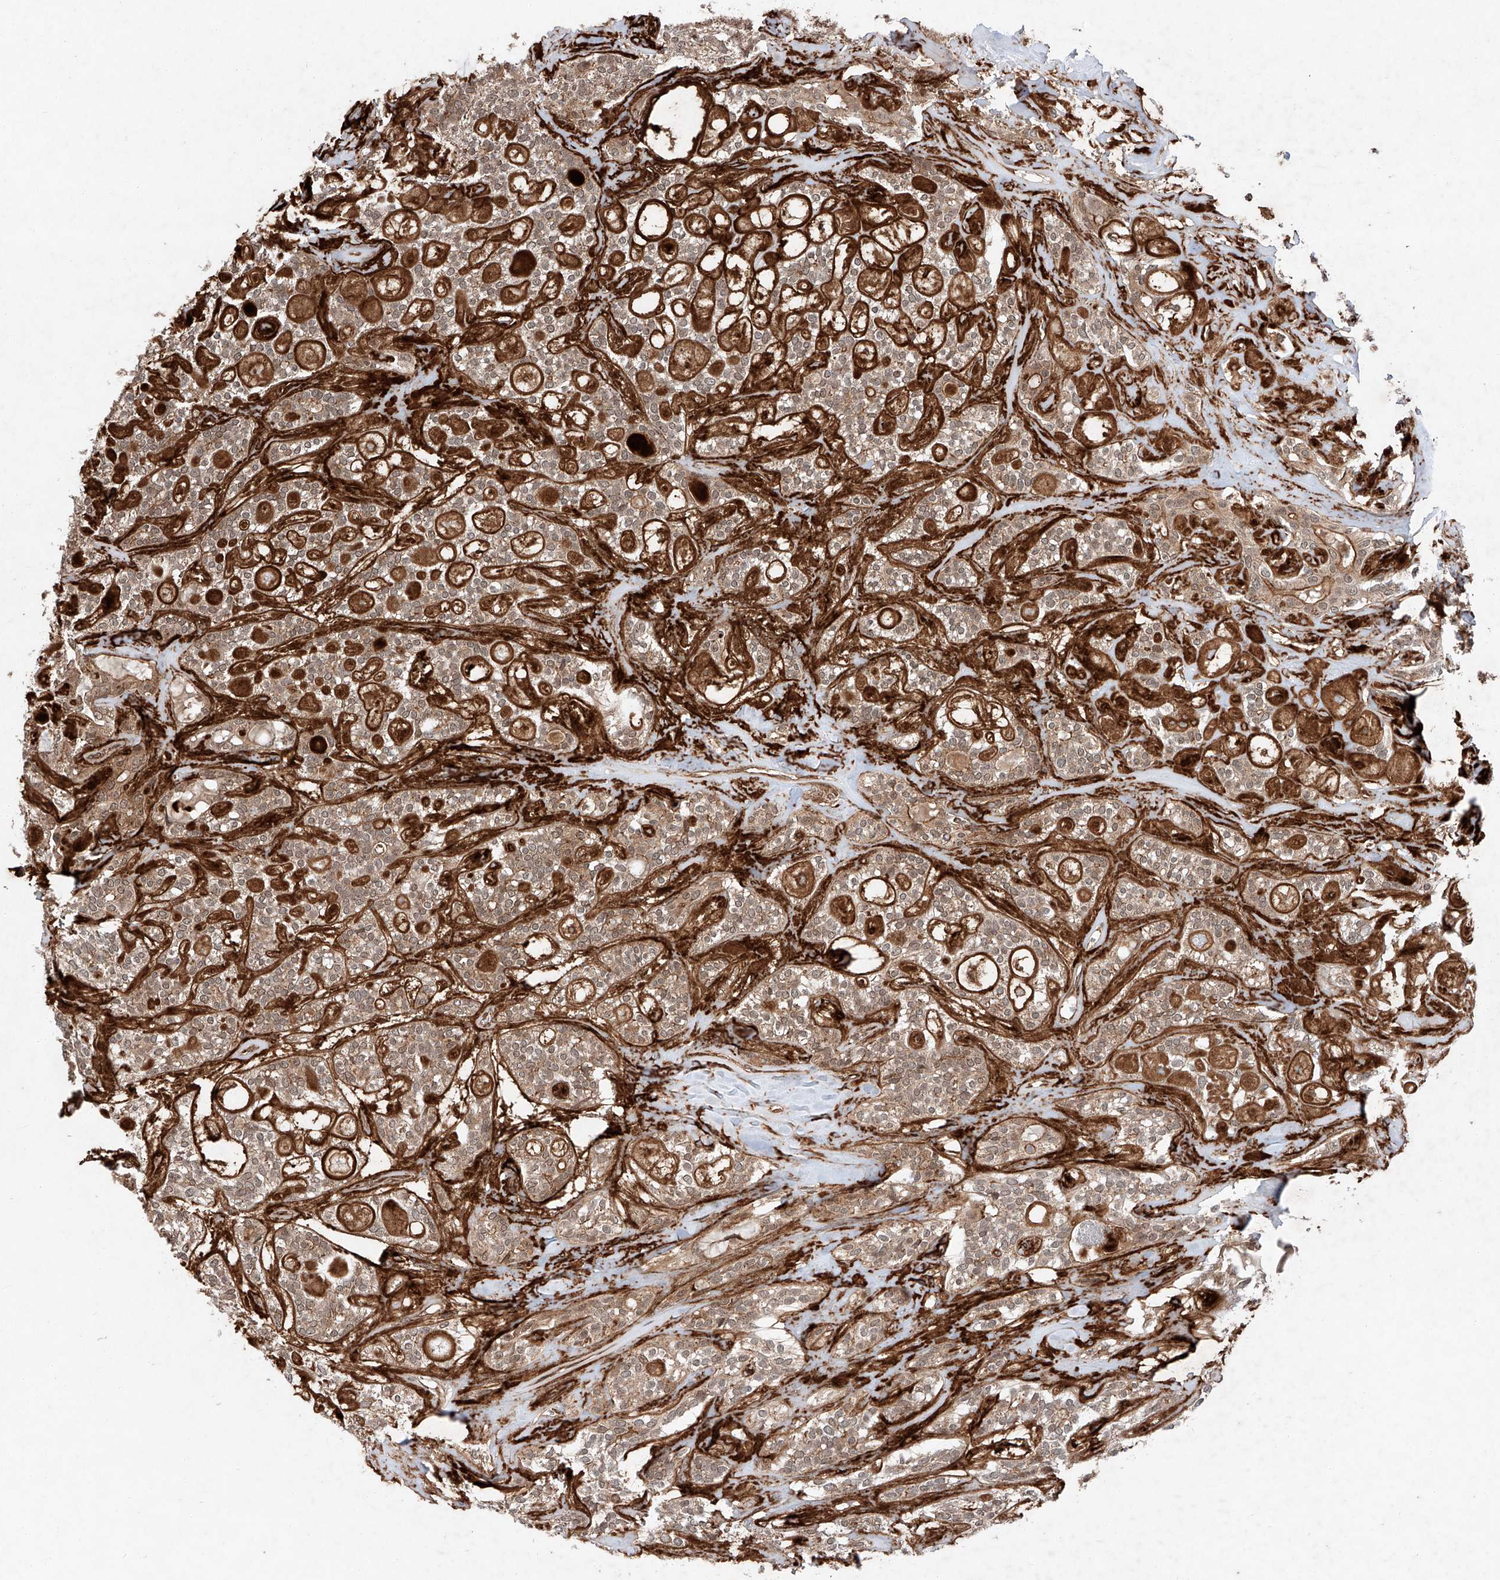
{"staining": {"intensity": "strong", "quantity": "25%-75%", "location": "cytoplasmic/membranous"}, "tissue": "head and neck cancer", "cell_type": "Tumor cells", "image_type": "cancer", "snomed": [{"axis": "morphology", "description": "Adenocarcinoma, NOS"}, {"axis": "topography", "description": "Head-Neck"}], "caption": "DAB immunohistochemical staining of adenocarcinoma (head and neck) exhibits strong cytoplasmic/membranous protein expression in approximately 25%-75% of tumor cells.", "gene": "ZFP28", "patient": {"sex": "male", "age": 66}}